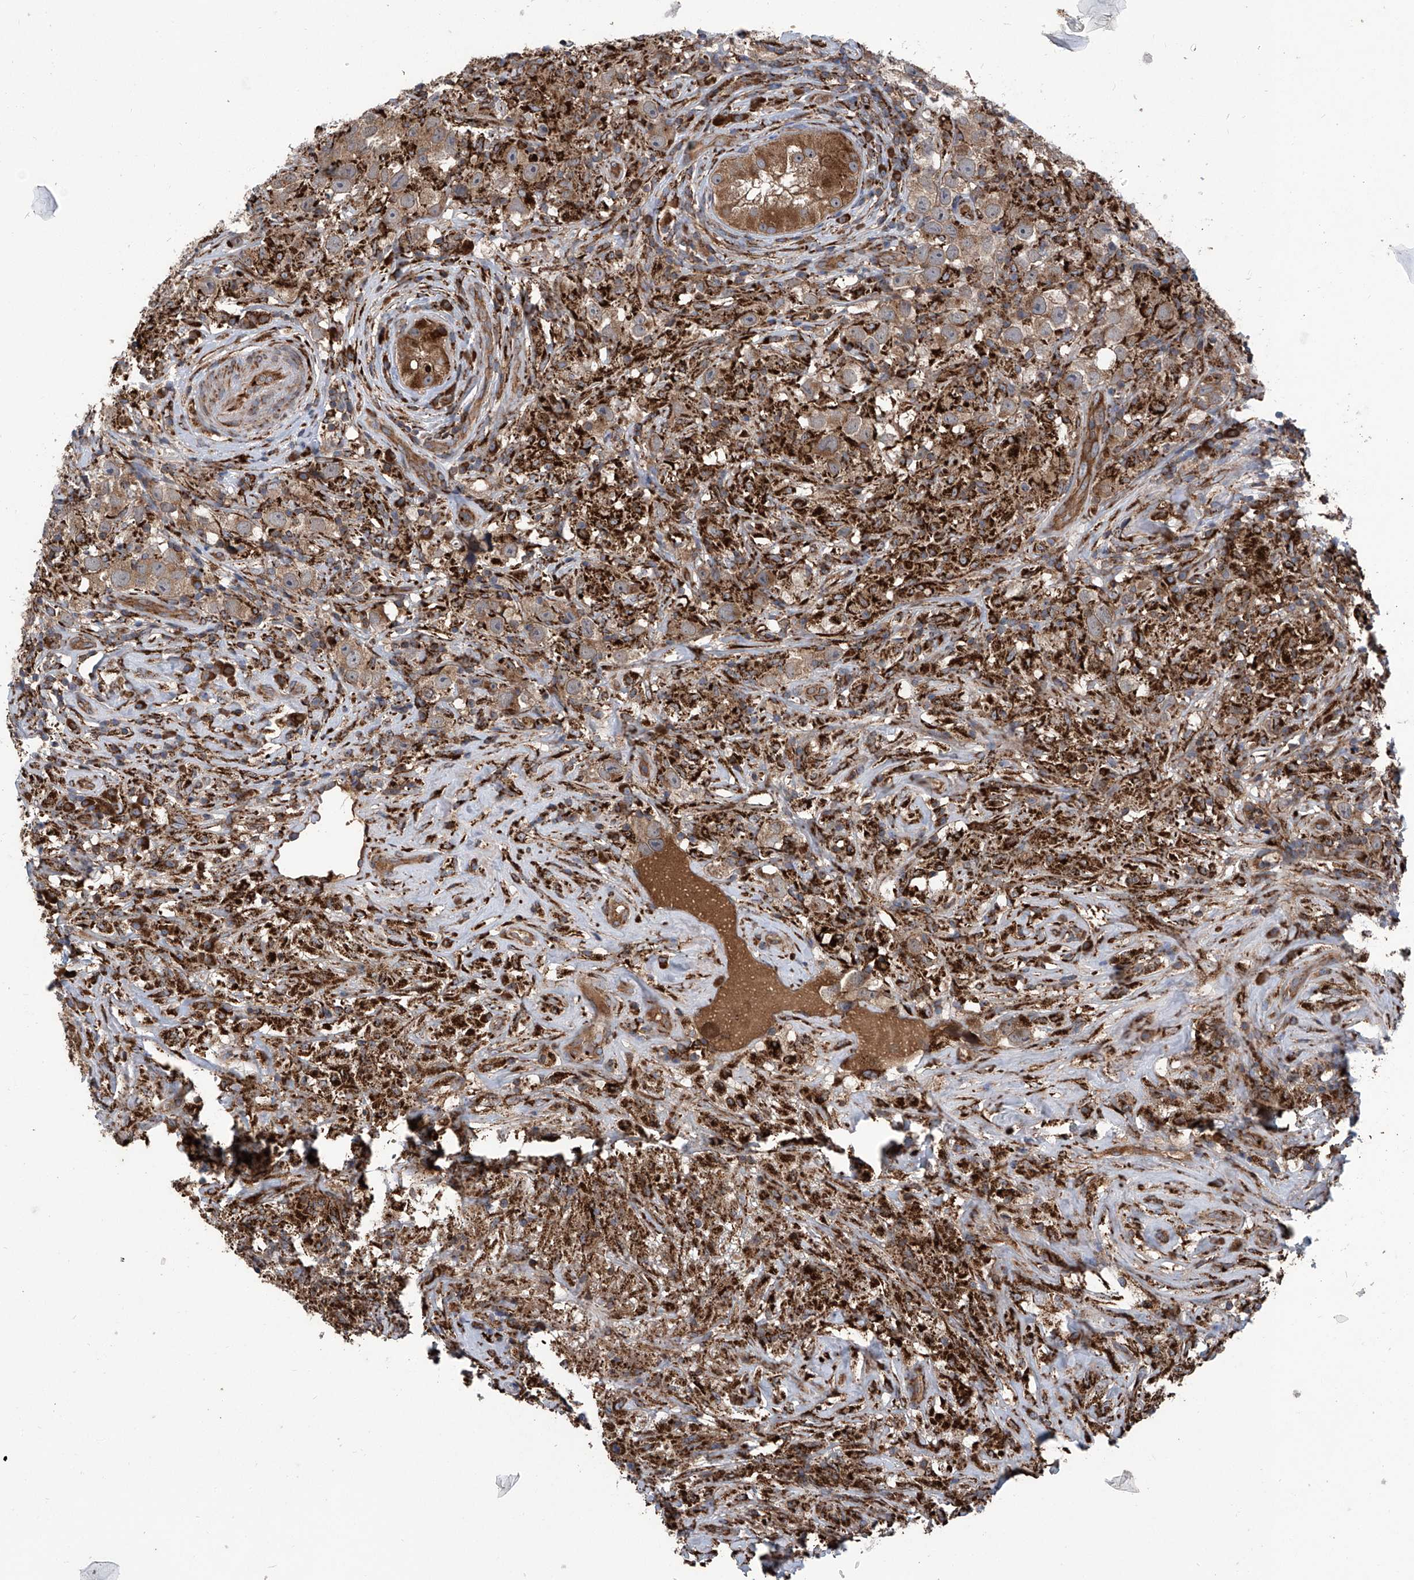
{"staining": {"intensity": "moderate", "quantity": ">75%", "location": "cytoplasmic/membranous"}, "tissue": "testis cancer", "cell_type": "Tumor cells", "image_type": "cancer", "snomed": [{"axis": "morphology", "description": "Seminoma, NOS"}, {"axis": "topography", "description": "Testis"}], "caption": "This micrograph exhibits seminoma (testis) stained with immunohistochemistry (IHC) to label a protein in brown. The cytoplasmic/membranous of tumor cells show moderate positivity for the protein. Nuclei are counter-stained blue.", "gene": "ASCC3", "patient": {"sex": "male", "age": 49}}